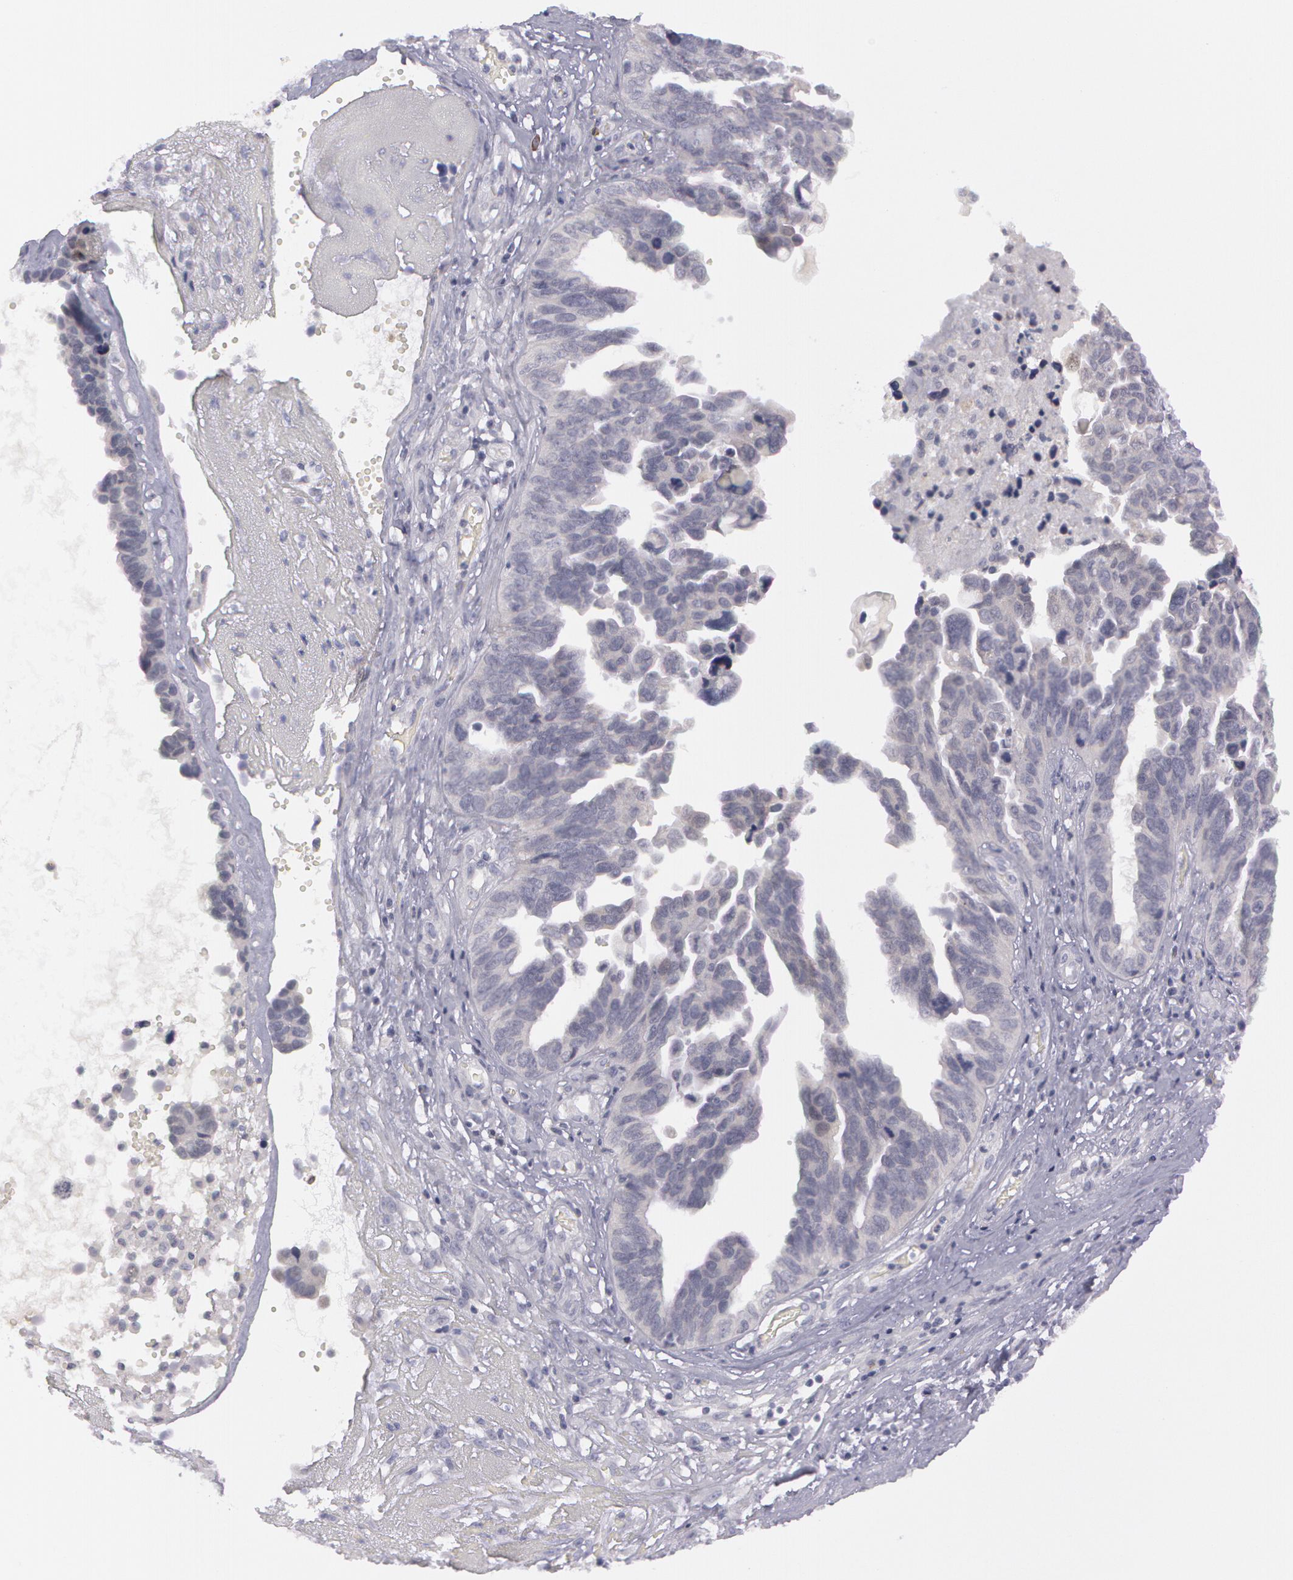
{"staining": {"intensity": "negative", "quantity": "none", "location": "none"}, "tissue": "ovarian cancer", "cell_type": "Tumor cells", "image_type": "cancer", "snomed": [{"axis": "morphology", "description": "Cystadenocarcinoma, serous, NOS"}, {"axis": "topography", "description": "Ovary"}], "caption": "Image shows no significant protein staining in tumor cells of serous cystadenocarcinoma (ovarian).", "gene": "IL1RN", "patient": {"sex": "female", "age": 64}}